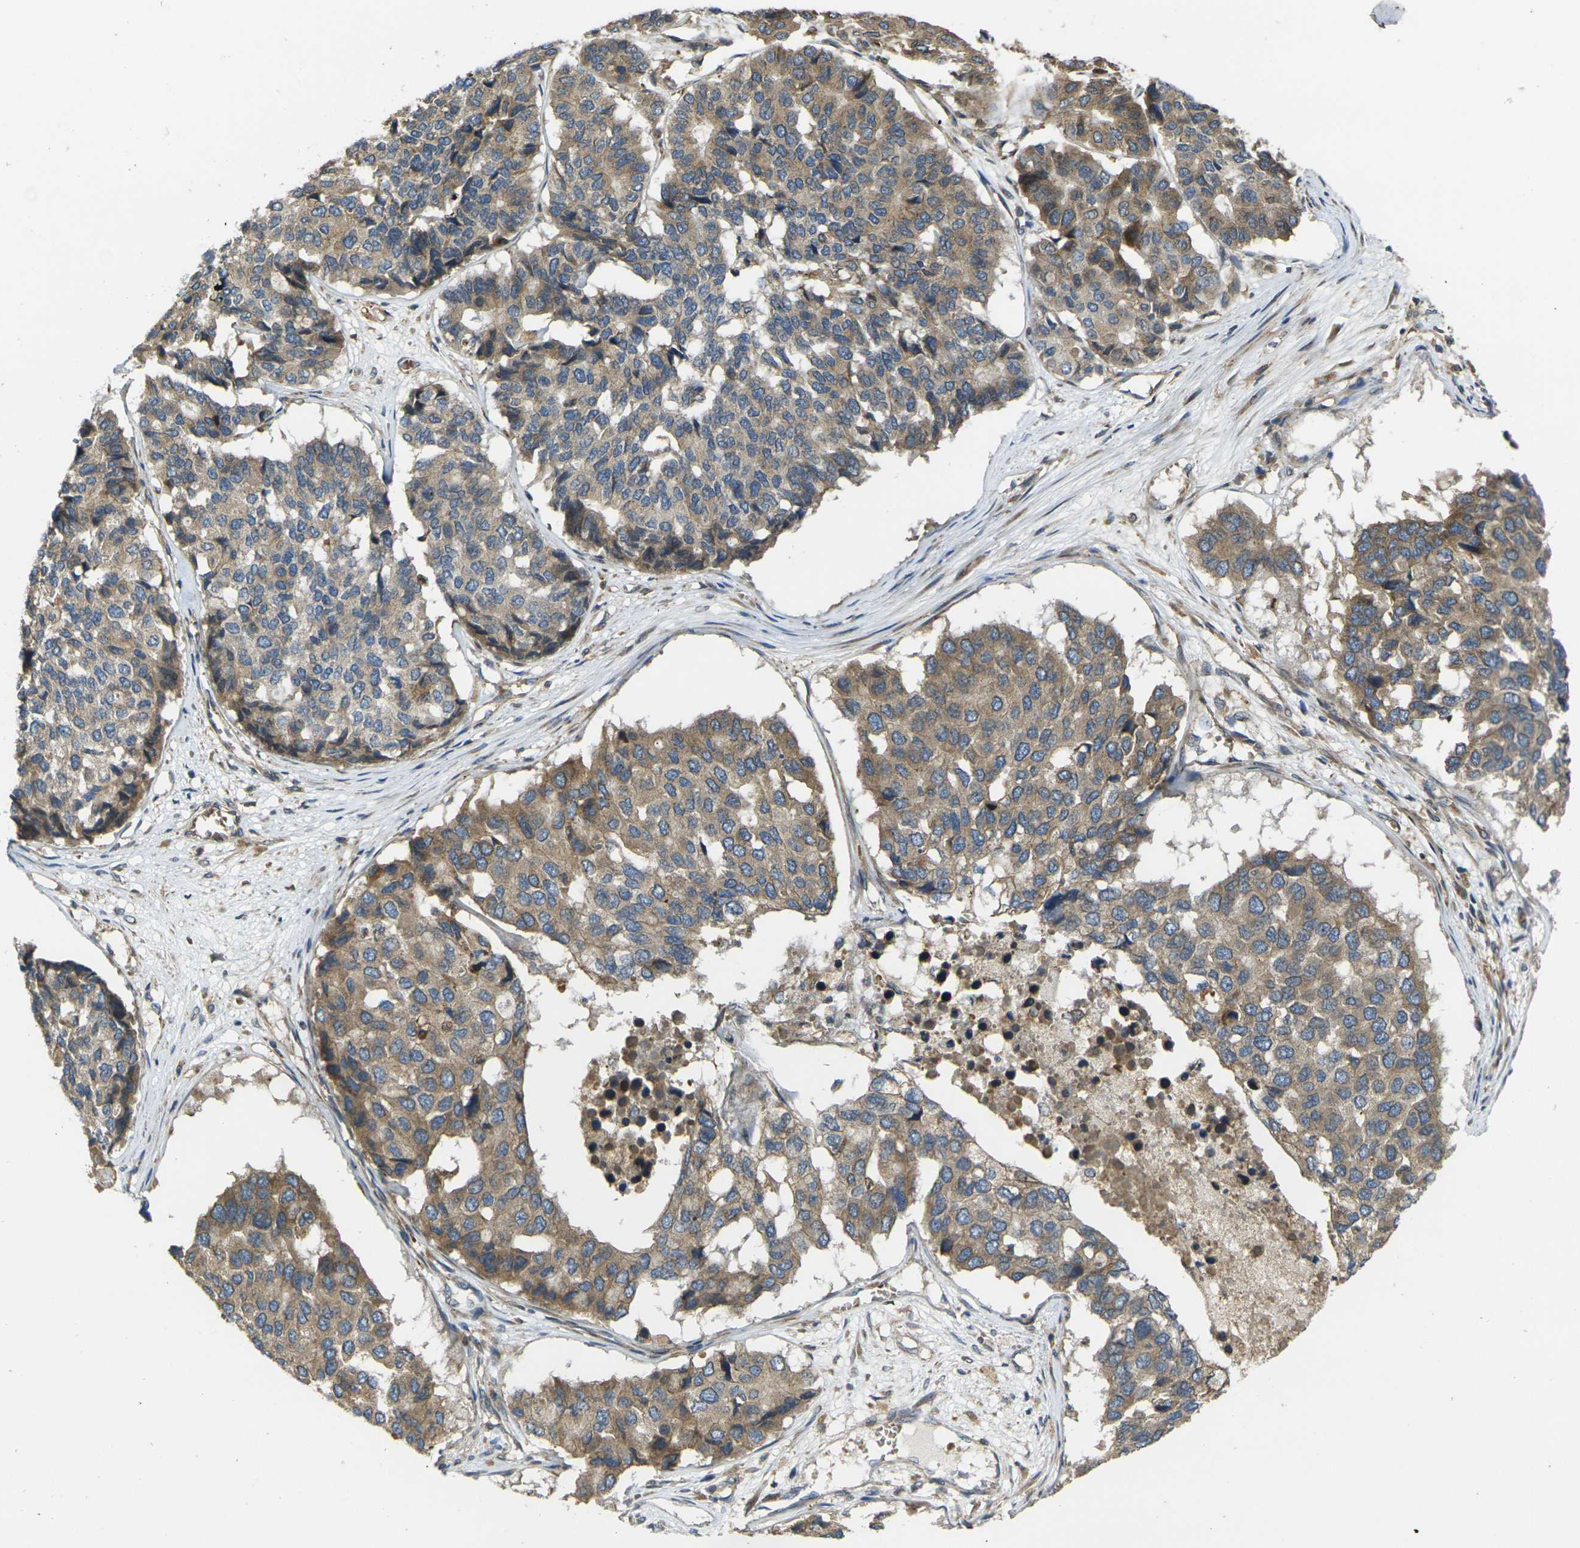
{"staining": {"intensity": "moderate", "quantity": ">75%", "location": "cytoplasmic/membranous"}, "tissue": "pancreatic cancer", "cell_type": "Tumor cells", "image_type": "cancer", "snomed": [{"axis": "morphology", "description": "Adenocarcinoma, NOS"}, {"axis": "topography", "description": "Pancreas"}], "caption": "Brown immunohistochemical staining in pancreatic adenocarcinoma displays moderate cytoplasmic/membranous expression in about >75% of tumor cells.", "gene": "FZD1", "patient": {"sex": "male", "age": 50}}